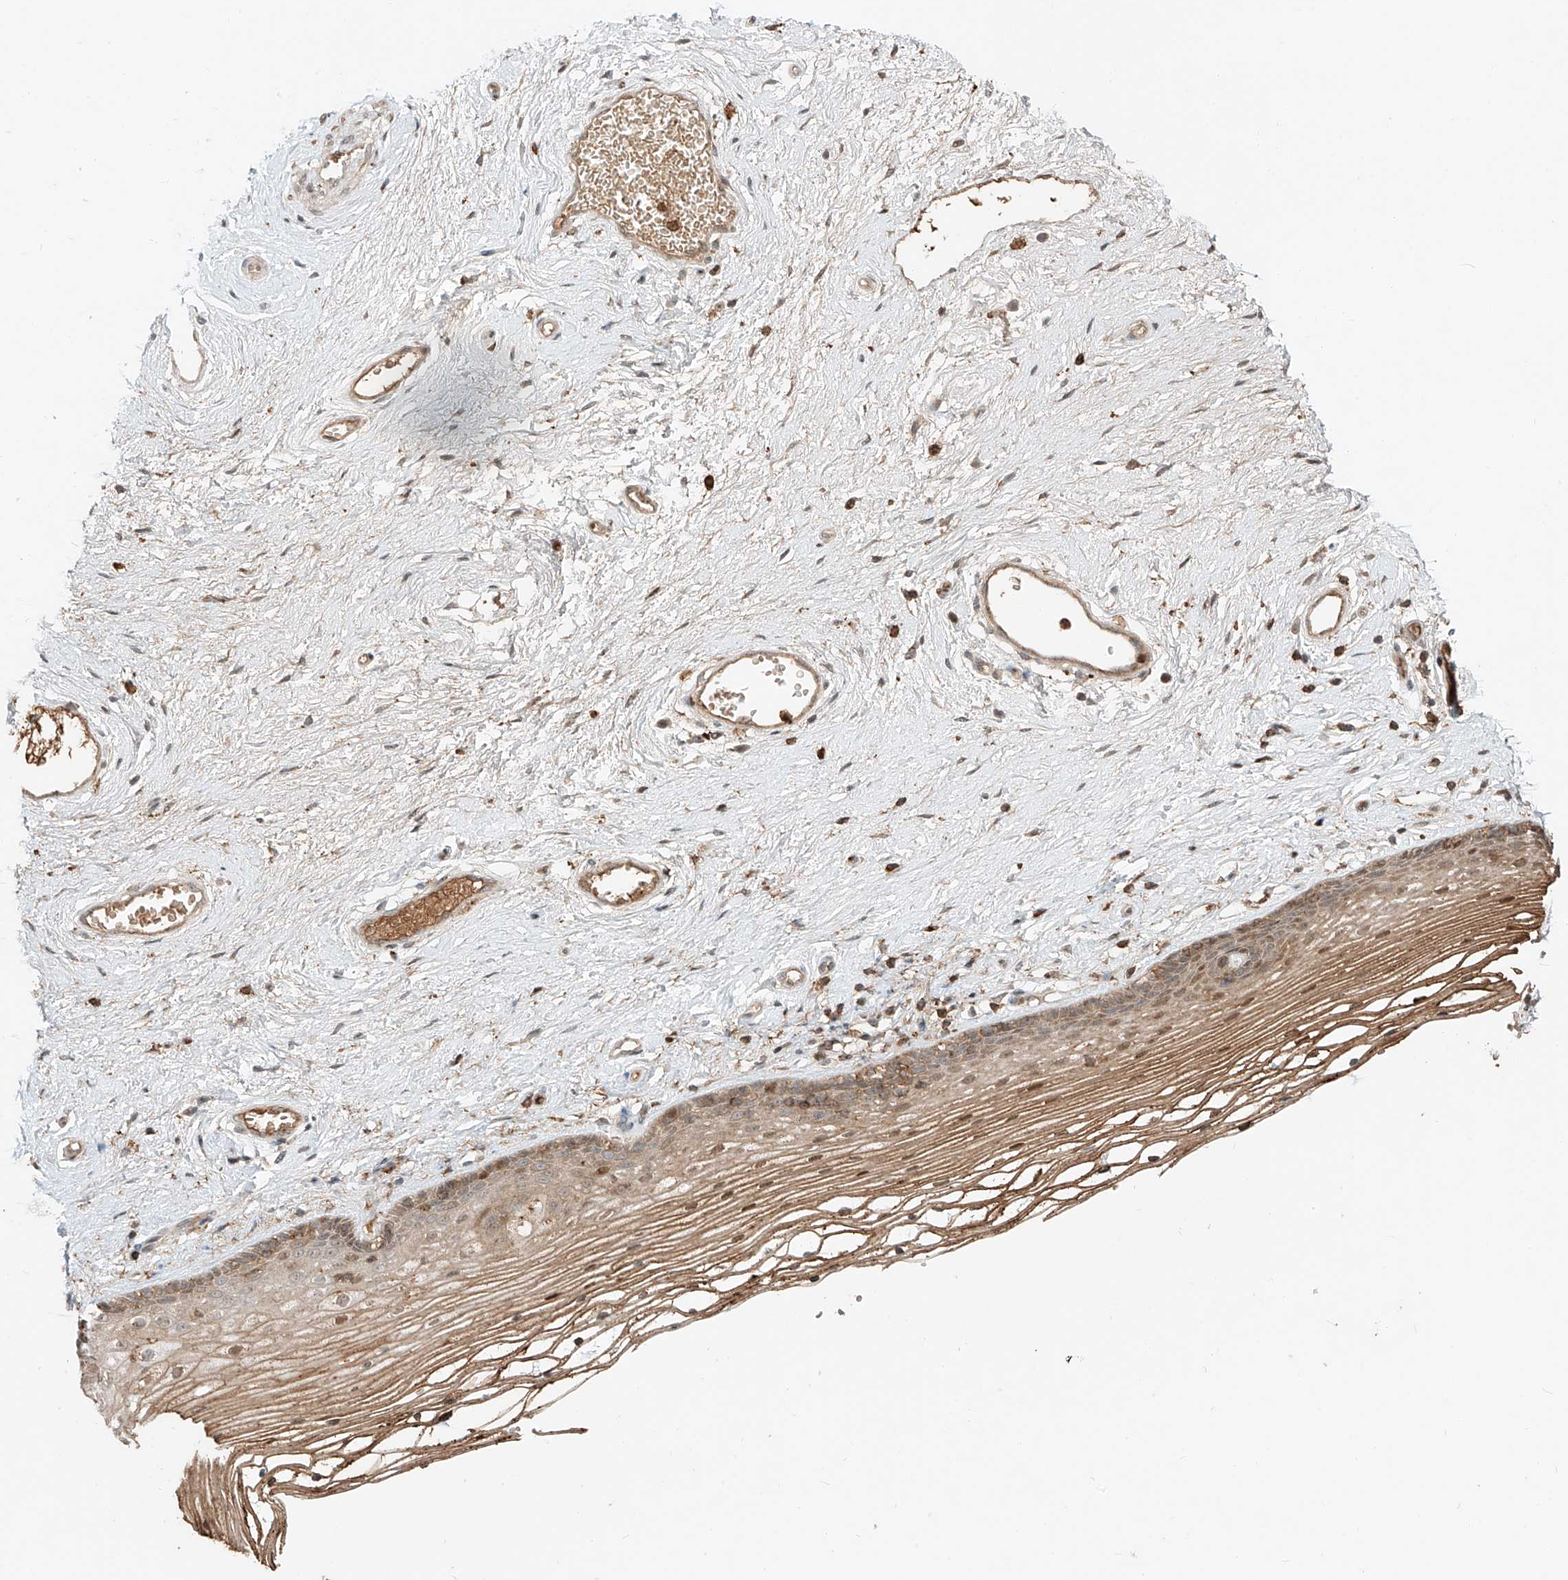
{"staining": {"intensity": "moderate", "quantity": ">75%", "location": "cytoplasmic/membranous,nuclear"}, "tissue": "vagina", "cell_type": "Squamous epithelial cells", "image_type": "normal", "snomed": [{"axis": "morphology", "description": "Normal tissue, NOS"}, {"axis": "topography", "description": "Vagina"}], "caption": "Squamous epithelial cells display moderate cytoplasmic/membranous,nuclear positivity in approximately >75% of cells in normal vagina. The staining was performed using DAB (3,3'-diaminobenzidine), with brown indicating positive protein expression. Nuclei are stained blue with hematoxylin.", "gene": "CEP162", "patient": {"sex": "female", "age": 46}}